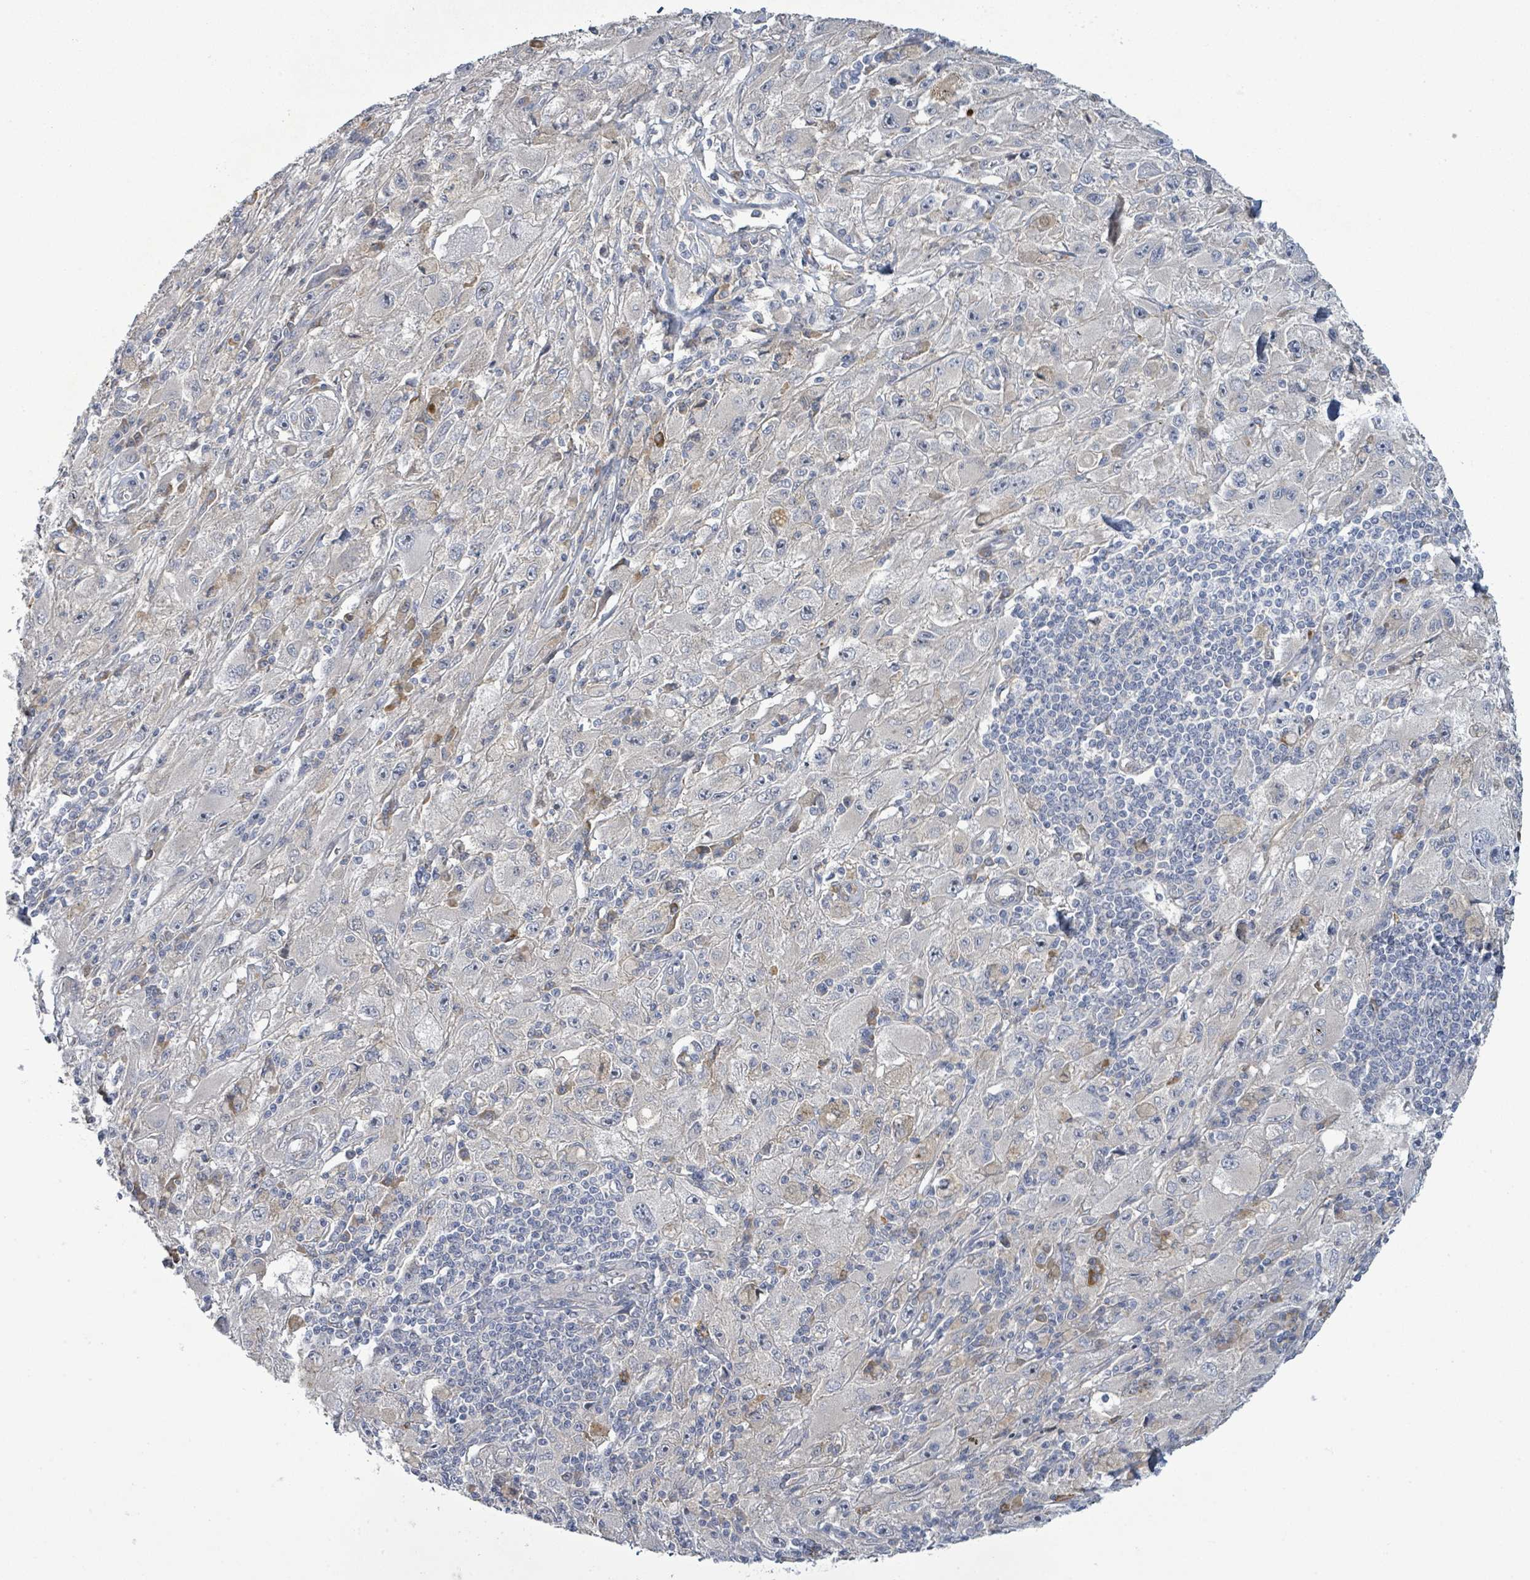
{"staining": {"intensity": "negative", "quantity": "none", "location": "none"}, "tissue": "melanoma", "cell_type": "Tumor cells", "image_type": "cancer", "snomed": [{"axis": "morphology", "description": "Malignant melanoma, Metastatic site"}, {"axis": "topography", "description": "Skin"}], "caption": "The micrograph displays no significant expression in tumor cells of melanoma.", "gene": "SLIT3", "patient": {"sex": "male", "age": 53}}